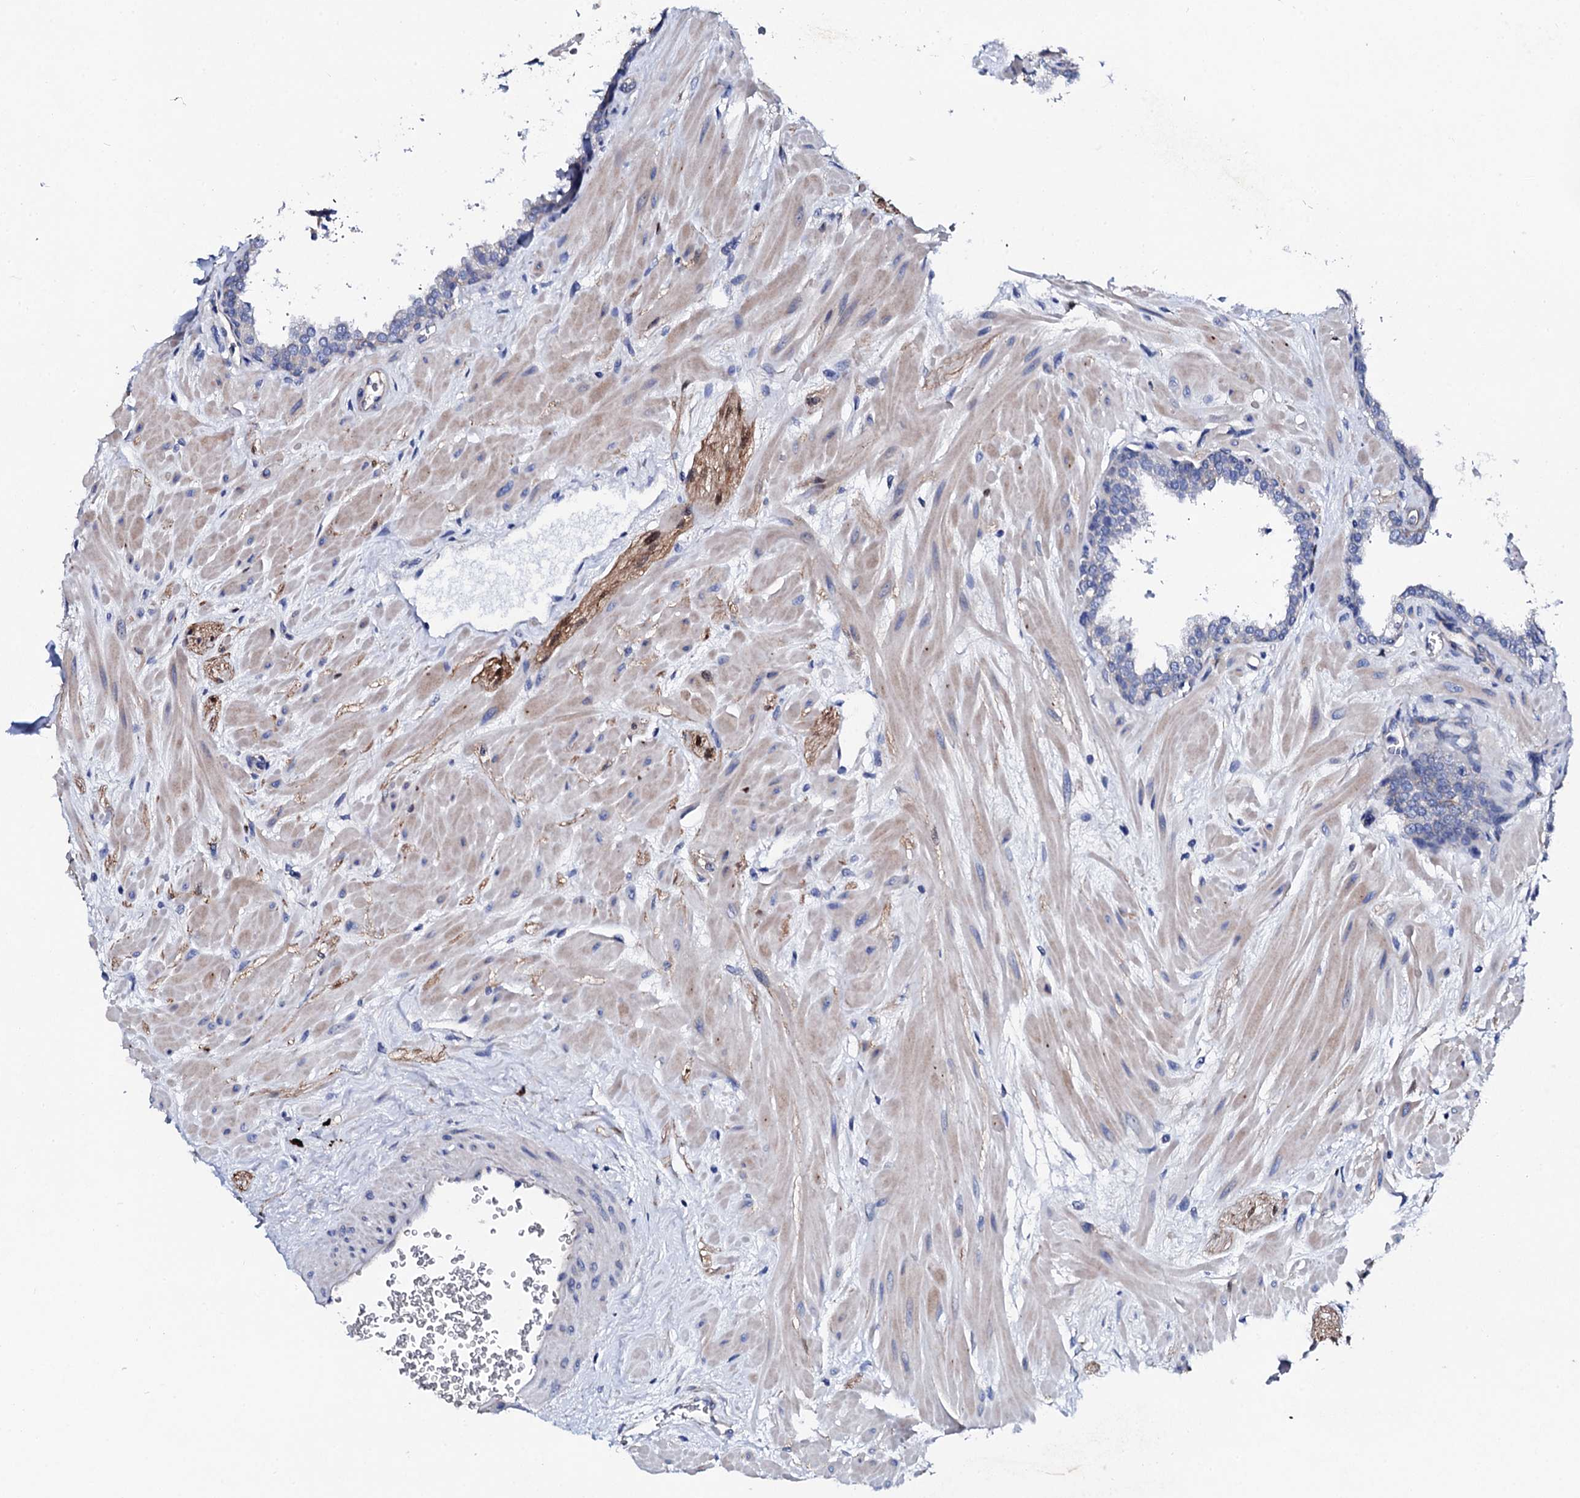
{"staining": {"intensity": "negative", "quantity": "none", "location": "none"}, "tissue": "prostate", "cell_type": "Glandular cells", "image_type": "normal", "snomed": [{"axis": "morphology", "description": "Normal tissue, NOS"}, {"axis": "topography", "description": "Prostate"}], "caption": "IHC of normal human prostate demonstrates no expression in glandular cells. The staining is performed using DAB (3,3'-diaminobenzidine) brown chromogen with nuclei counter-stained in using hematoxylin.", "gene": "KLHL32", "patient": {"sex": "male", "age": 60}}